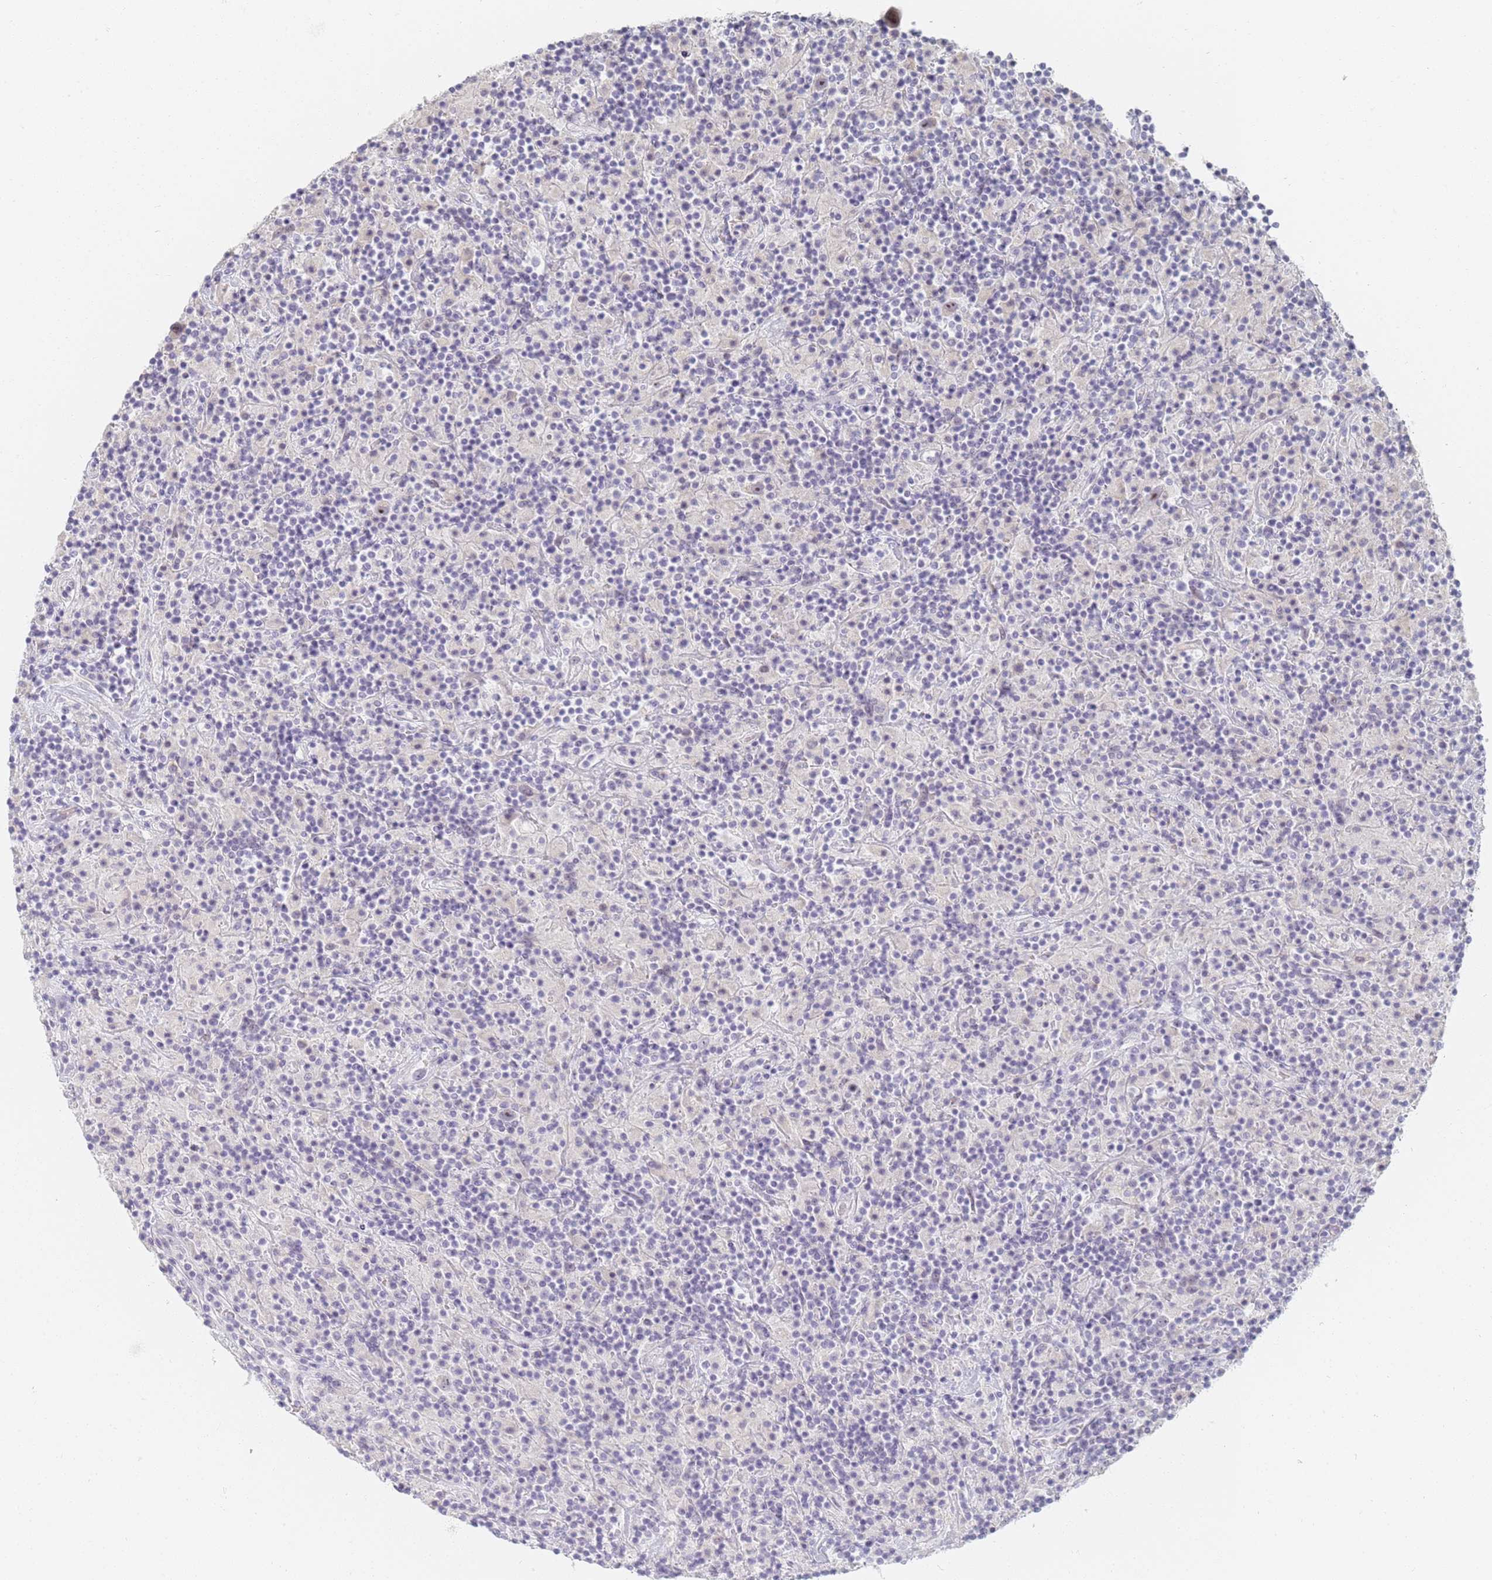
{"staining": {"intensity": "negative", "quantity": "none", "location": "none"}, "tissue": "lymphoma", "cell_type": "Tumor cells", "image_type": "cancer", "snomed": [{"axis": "morphology", "description": "Hodgkin's disease, NOS"}, {"axis": "topography", "description": "Lymph node"}], "caption": "High magnification brightfield microscopy of Hodgkin's disease stained with DAB (3,3'-diaminobenzidine) (brown) and counterstained with hematoxylin (blue): tumor cells show no significant positivity. (DAB (3,3'-diaminobenzidine) immunohistochemistry (IHC) visualized using brightfield microscopy, high magnification).", "gene": "SLC38A9", "patient": {"sex": "male", "age": 70}}